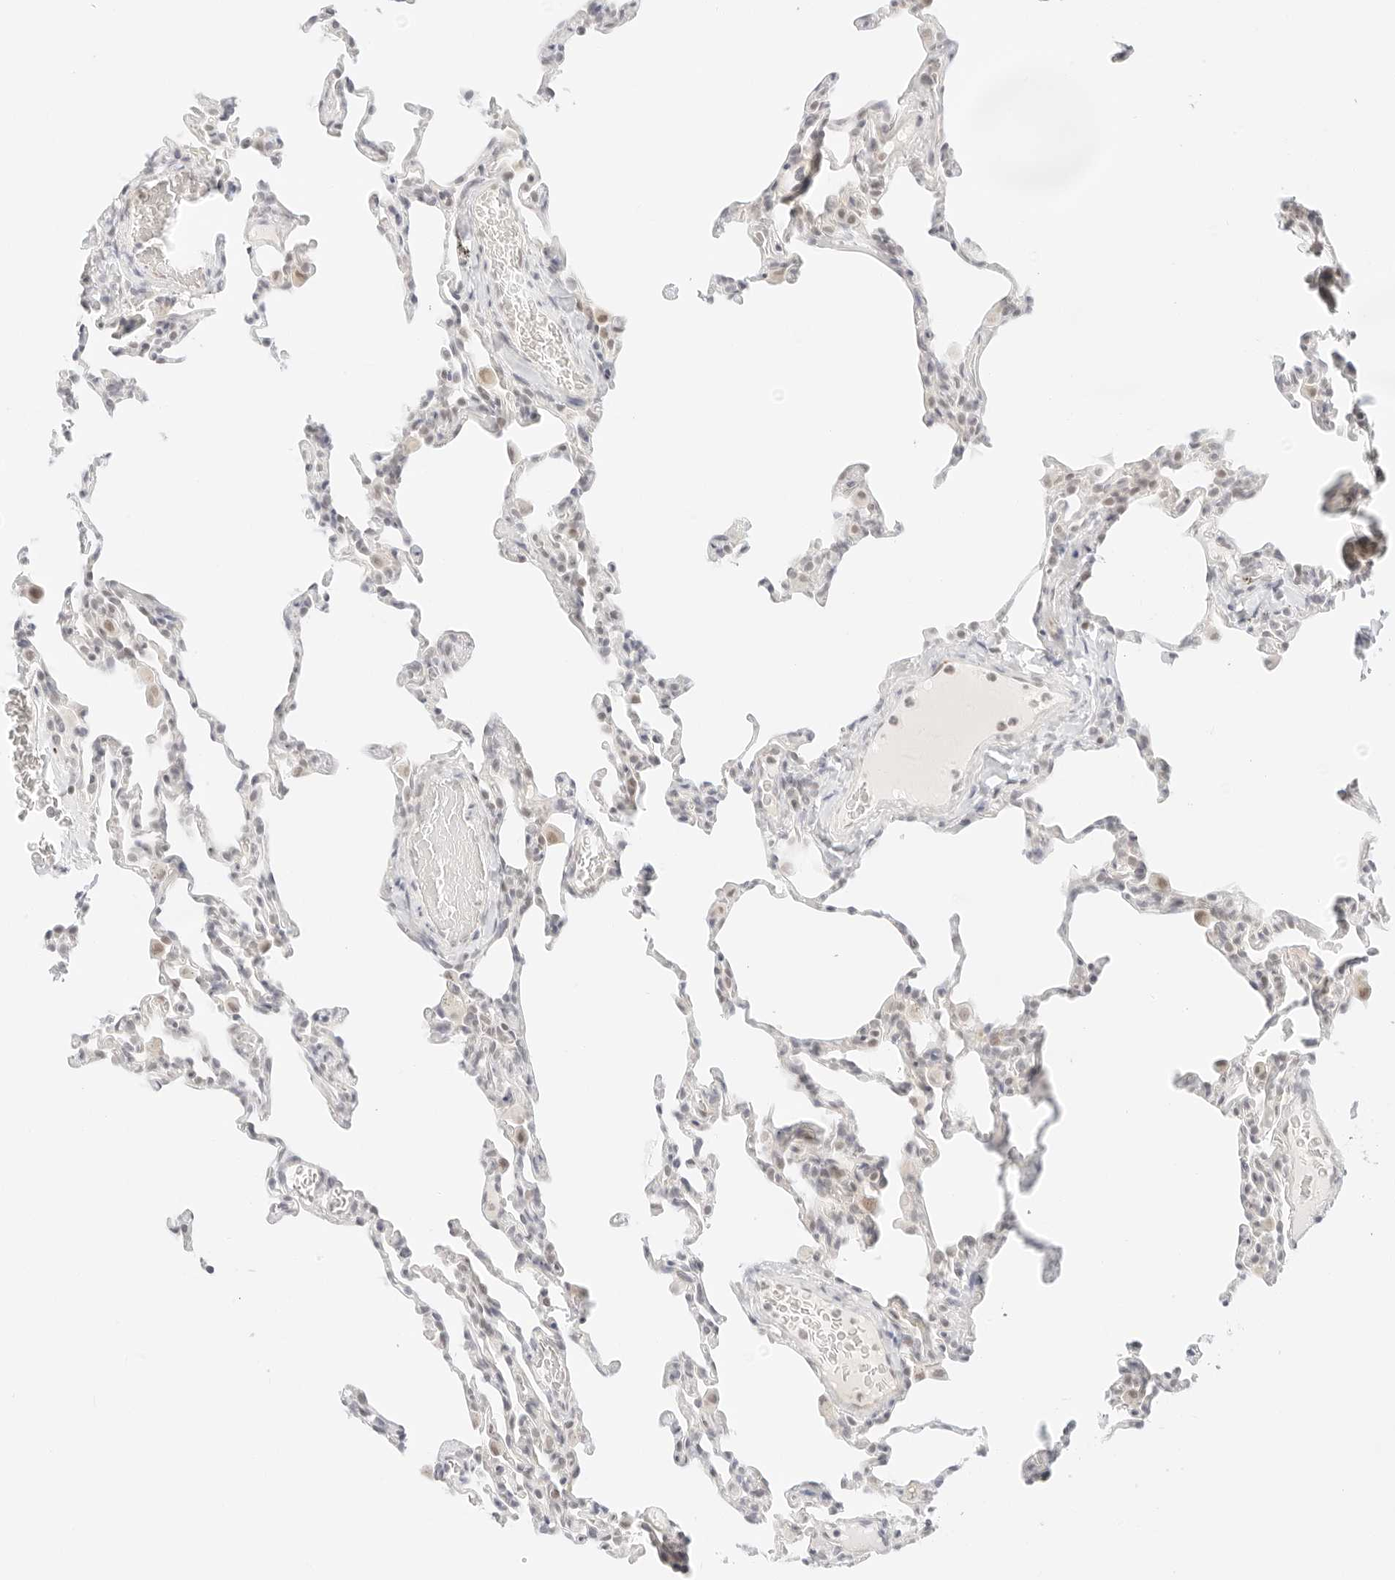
{"staining": {"intensity": "negative", "quantity": "none", "location": "none"}, "tissue": "lung", "cell_type": "Alveolar cells", "image_type": "normal", "snomed": [{"axis": "morphology", "description": "Normal tissue, NOS"}, {"axis": "topography", "description": "Lung"}], "caption": "An immunohistochemistry photomicrograph of unremarkable lung is shown. There is no staining in alveolar cells of lung.", "gene": "POLR3C", "patient": {"sex": "male", "age": 20}}